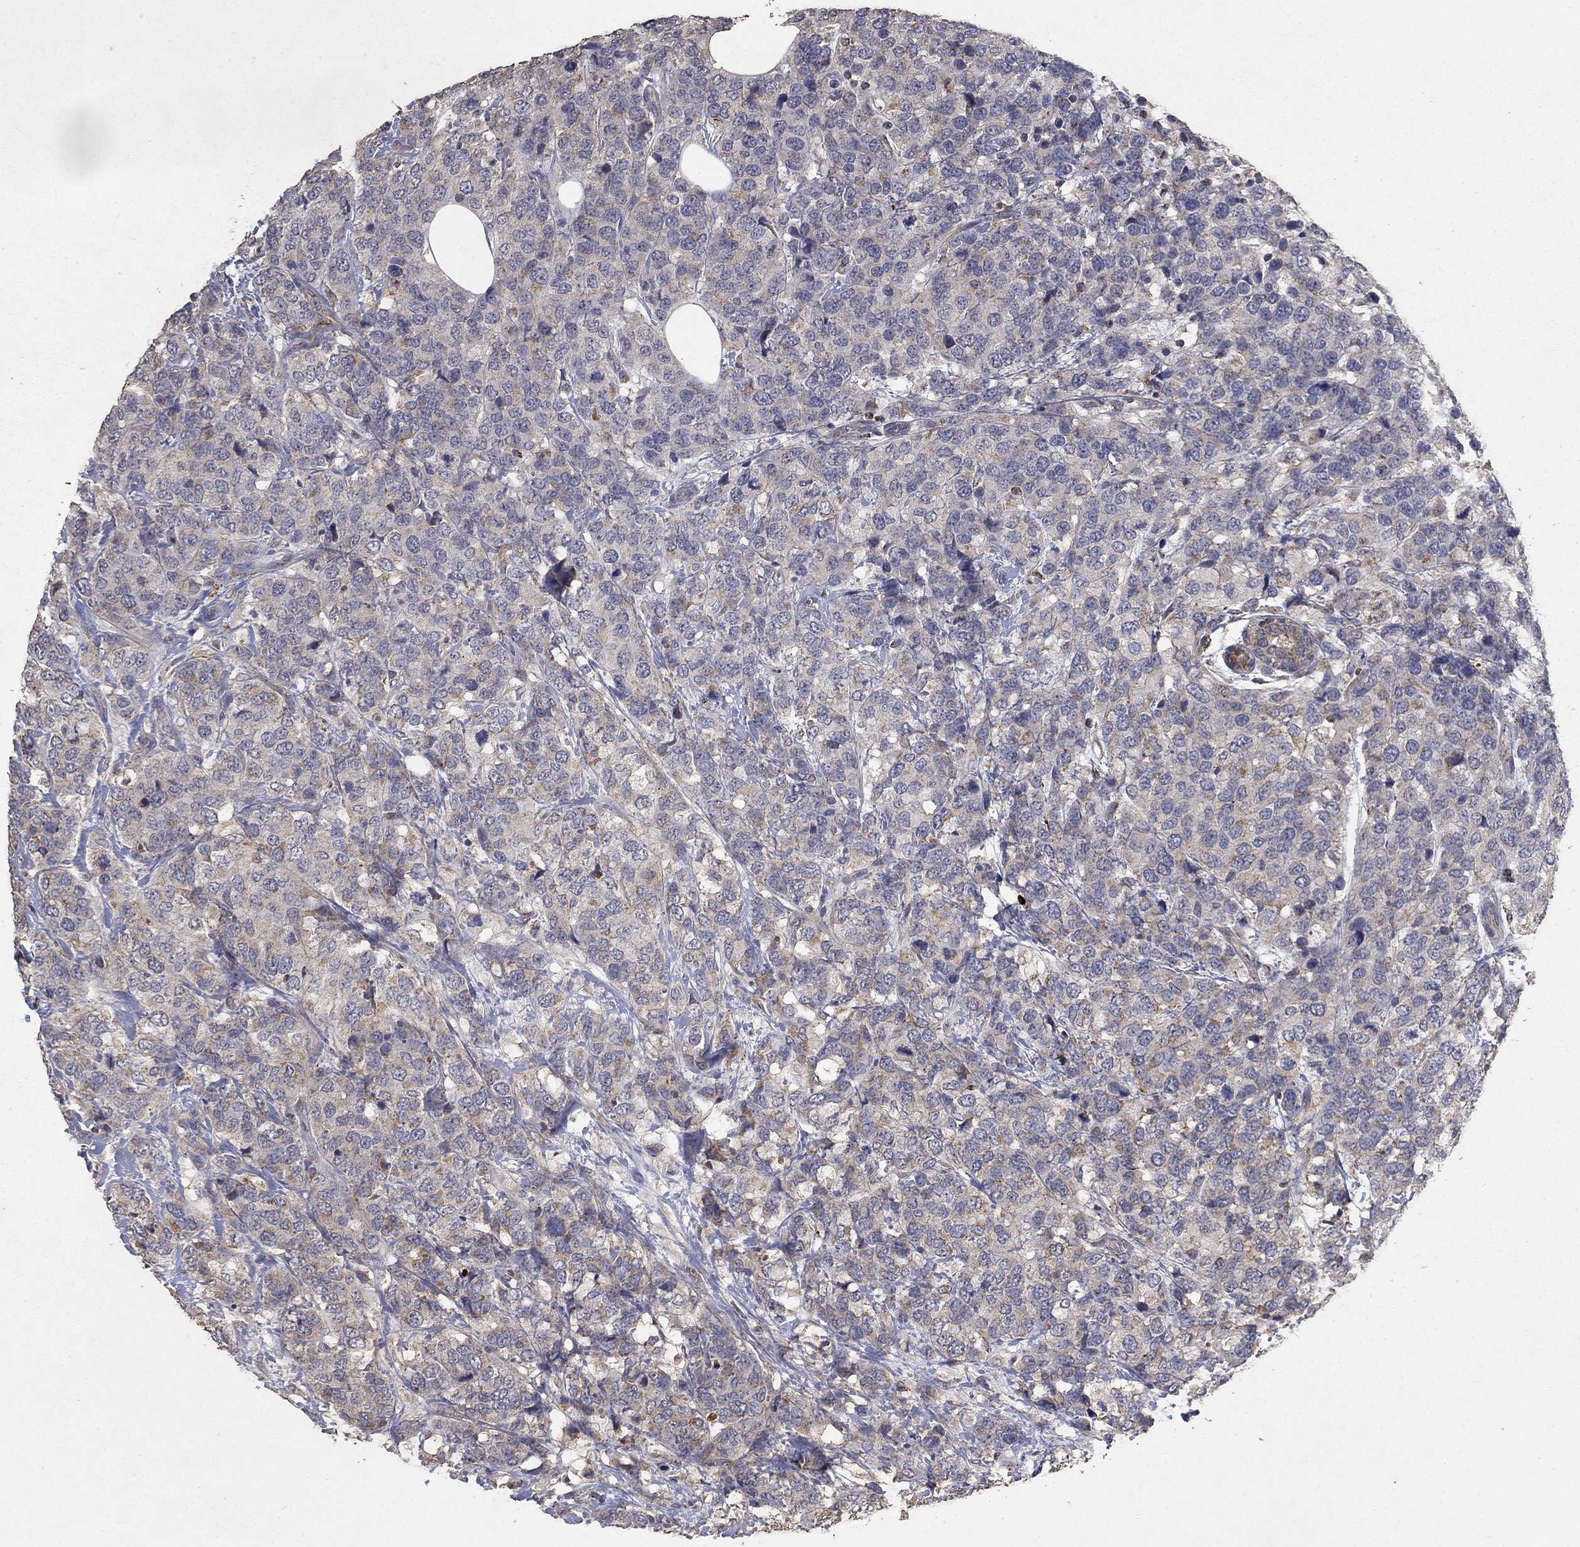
{"staining": {"intensity": "weak", "quantity": ">75%", "location": "cytoplasmic/membranous"}, "tissue": "breast cancer", "cell_type": "Tumor cells", "image_type": "cancer", "snomed": [{"axis": "morphology", "description": "Lobular carcinoma"}, {"axis": "topography", "description": "Breast"}], "caption": "Lobular carcinoma (breast) stained with a brown dye displays weak cytoplasmic/membranous positive positivity in about >75% of tumor cells.", "gene": "GPSM1", "patient": {"sex": "female", "age": 59}}